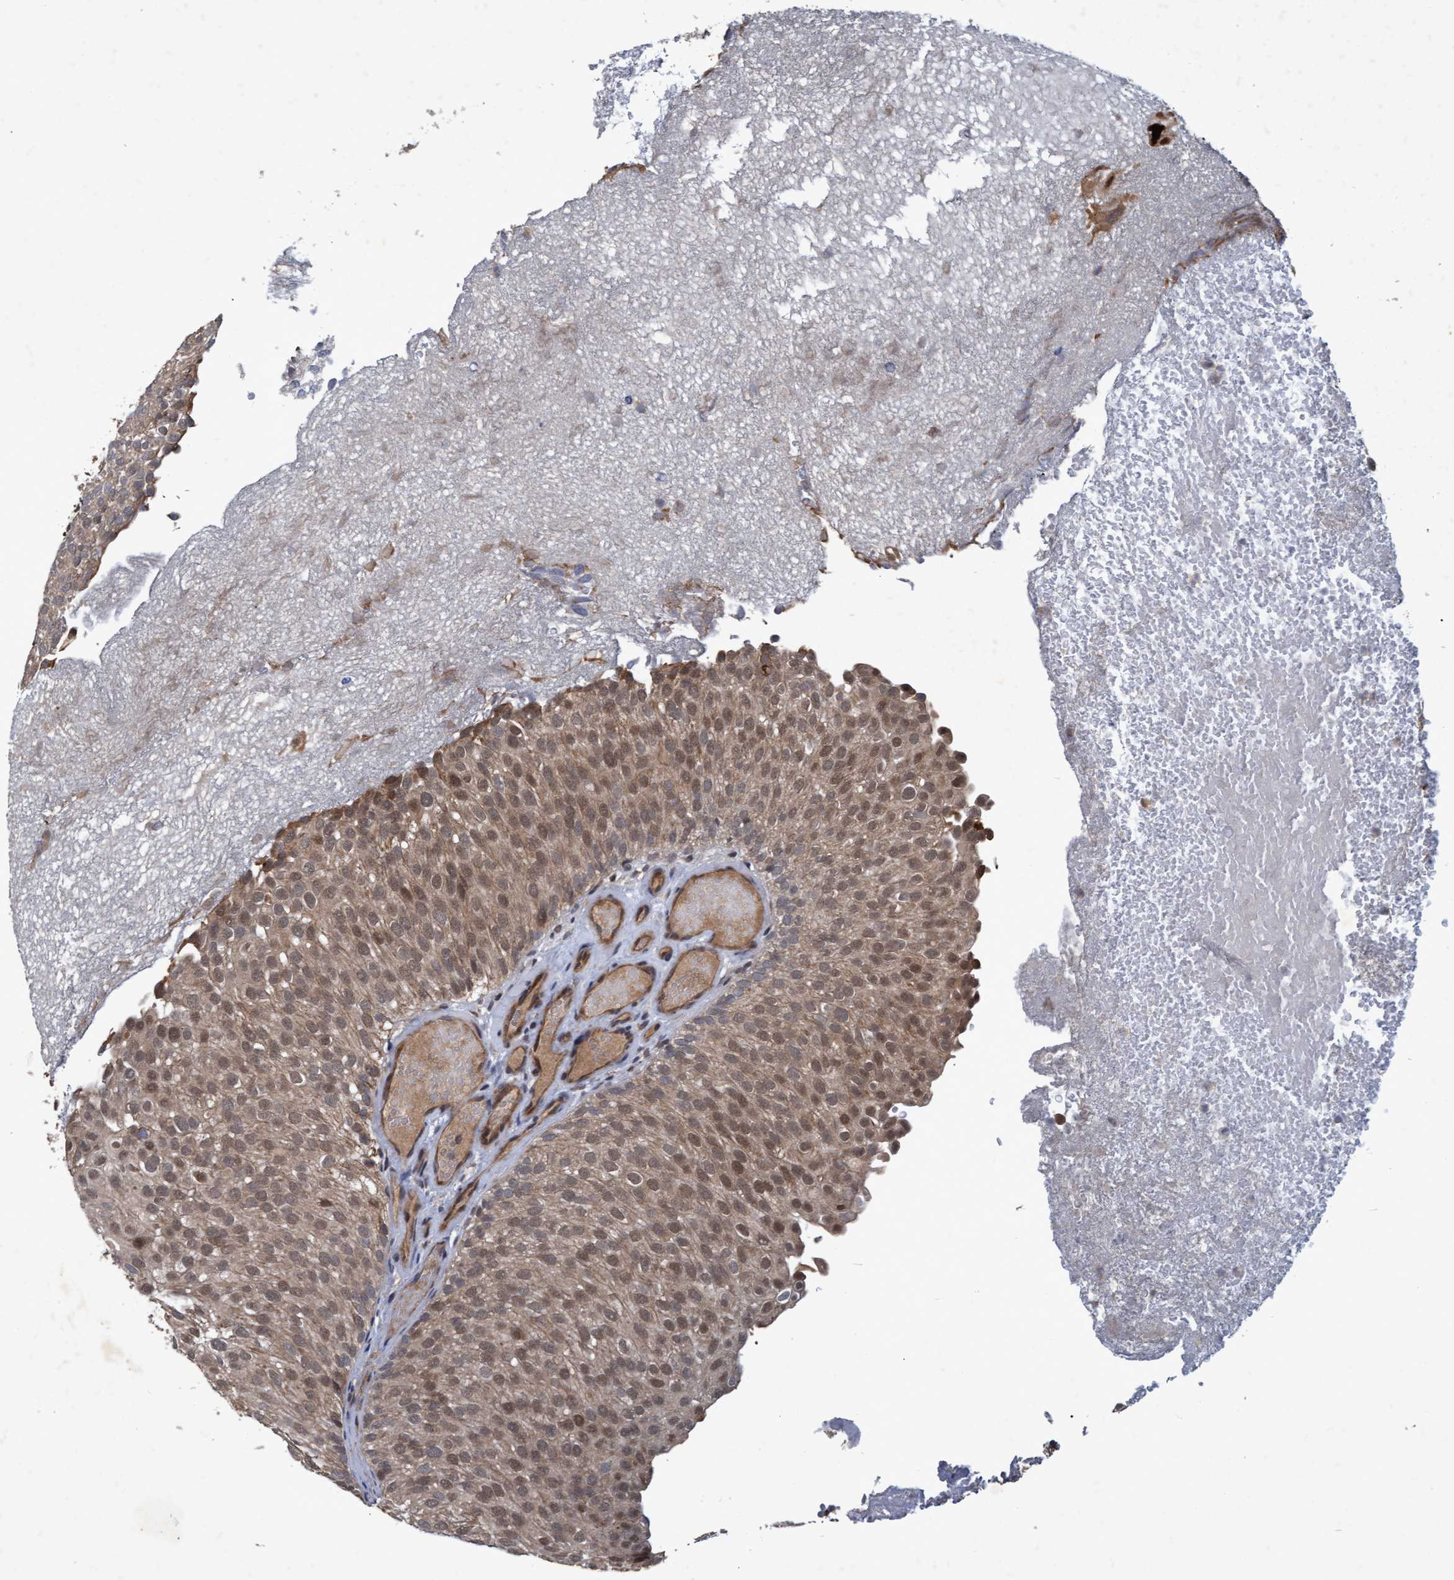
{"staining": {"intensity": "moderate", "quantity": ">75%", "location": "cytoplasmic/membranous,nuclear"}, "tissue": "urothelial cancer", "cell_type": "Tumor cells", "image_type": "cancer", "snomed": [{"axis": "morphology", "description": "Urothelial carcinoma, Low grade"}, {"axis": "topography", "description": "Urinary bladder"}], "caption": "Moderate cytoplasmic/membranous and nuclear positivity is seen in approximately >75% of tumor cells in urothelial carcinoma (low-grade).", "gene": "PSMB6", "patient": {"sex": "male", "age": 78}}